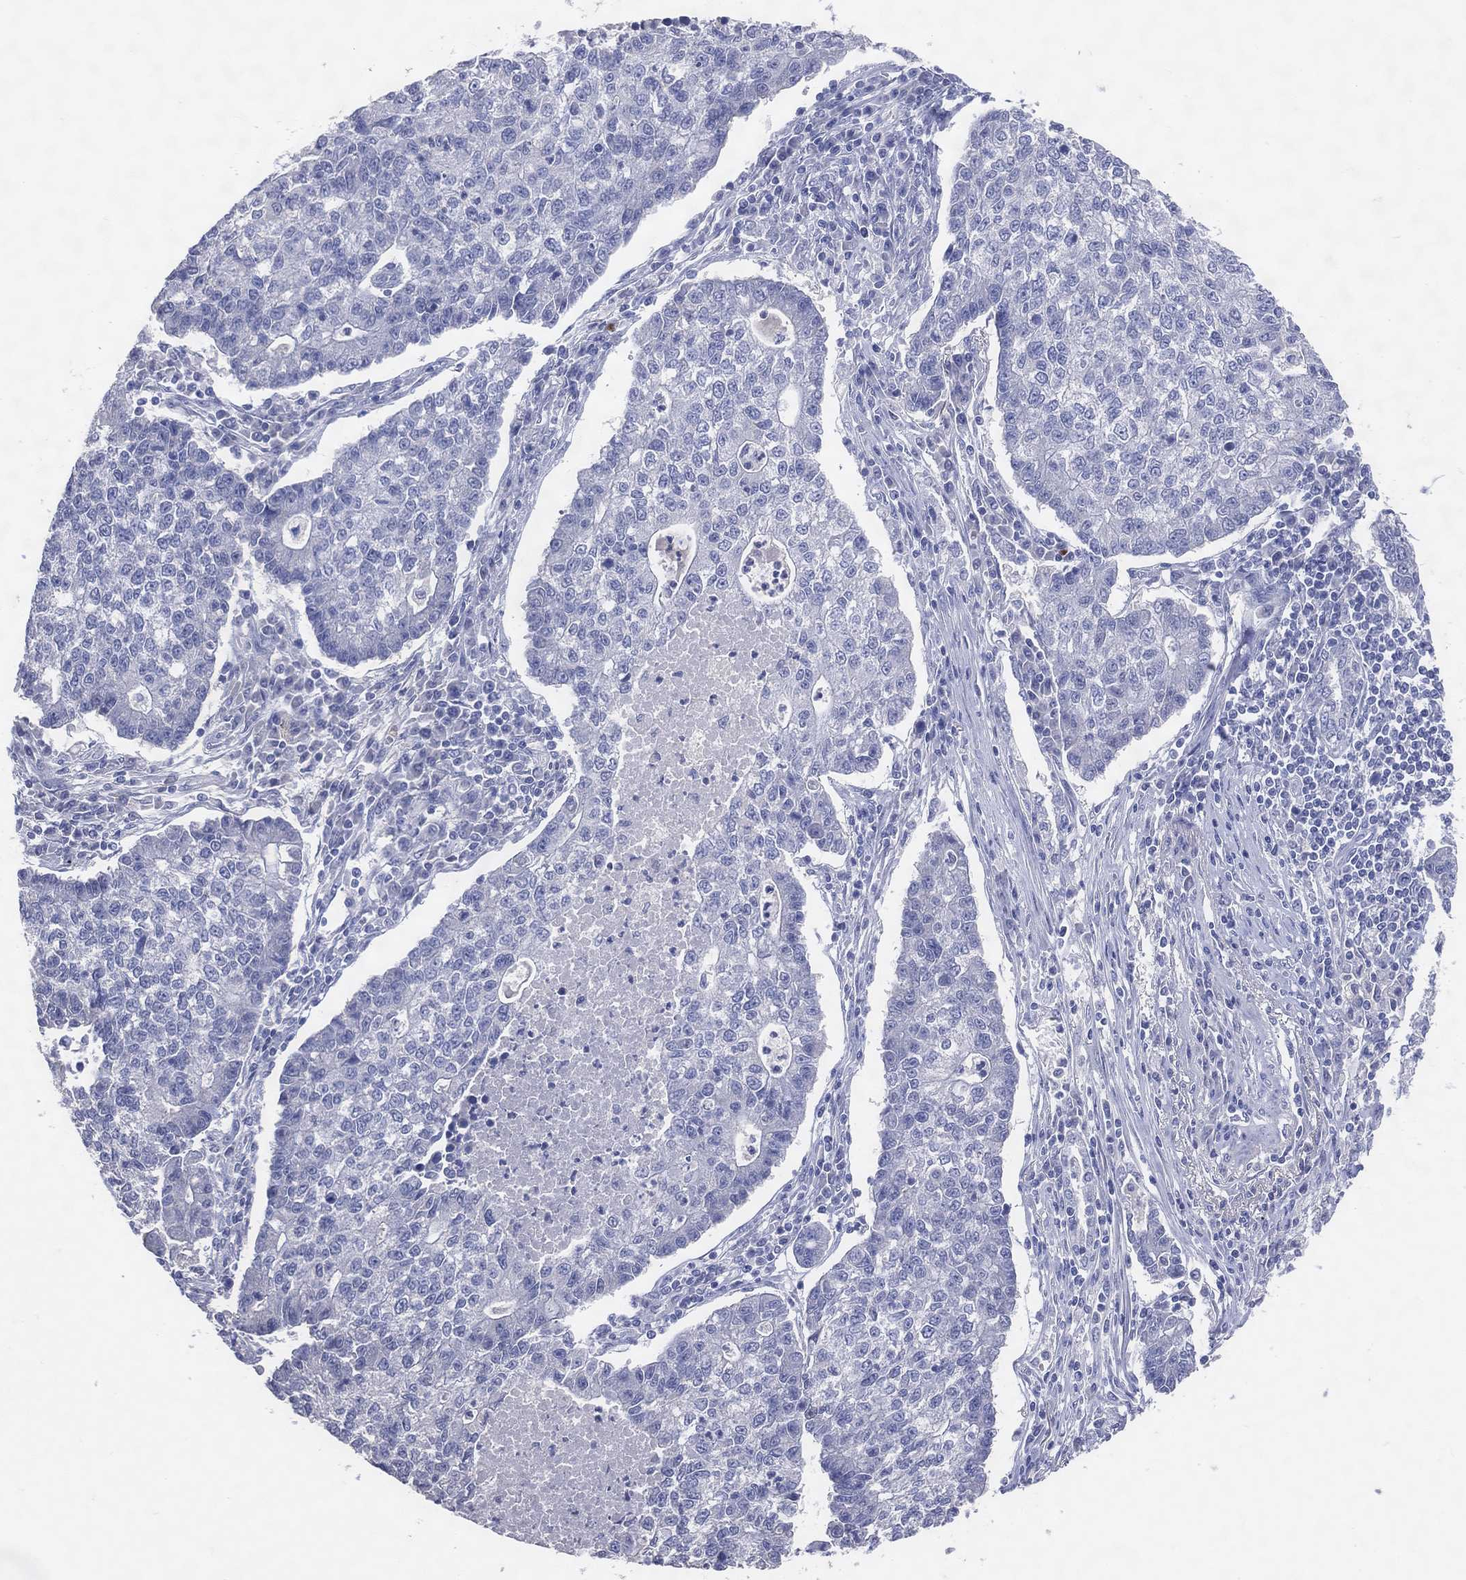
{"staining": {"intensity": "negative", "quantity": "none", "location": "none"}, "tissue": "lung cancer", "cell_type": "Tumor cells", "image_type": "cancer", "snomed": [{"axis": "morphology", "description": "Adenocarcinoma, NOS"}, {"axis": "topography", "description": "Lung"}], "caption": "Immunohistochemistry photomicrograph of neoplastic tissue: lung cancer stained with DAB displays no significant protein expression in tumor cells.", "gene": "DNAH6", "patient": {"sex": "male", "age": 57}}